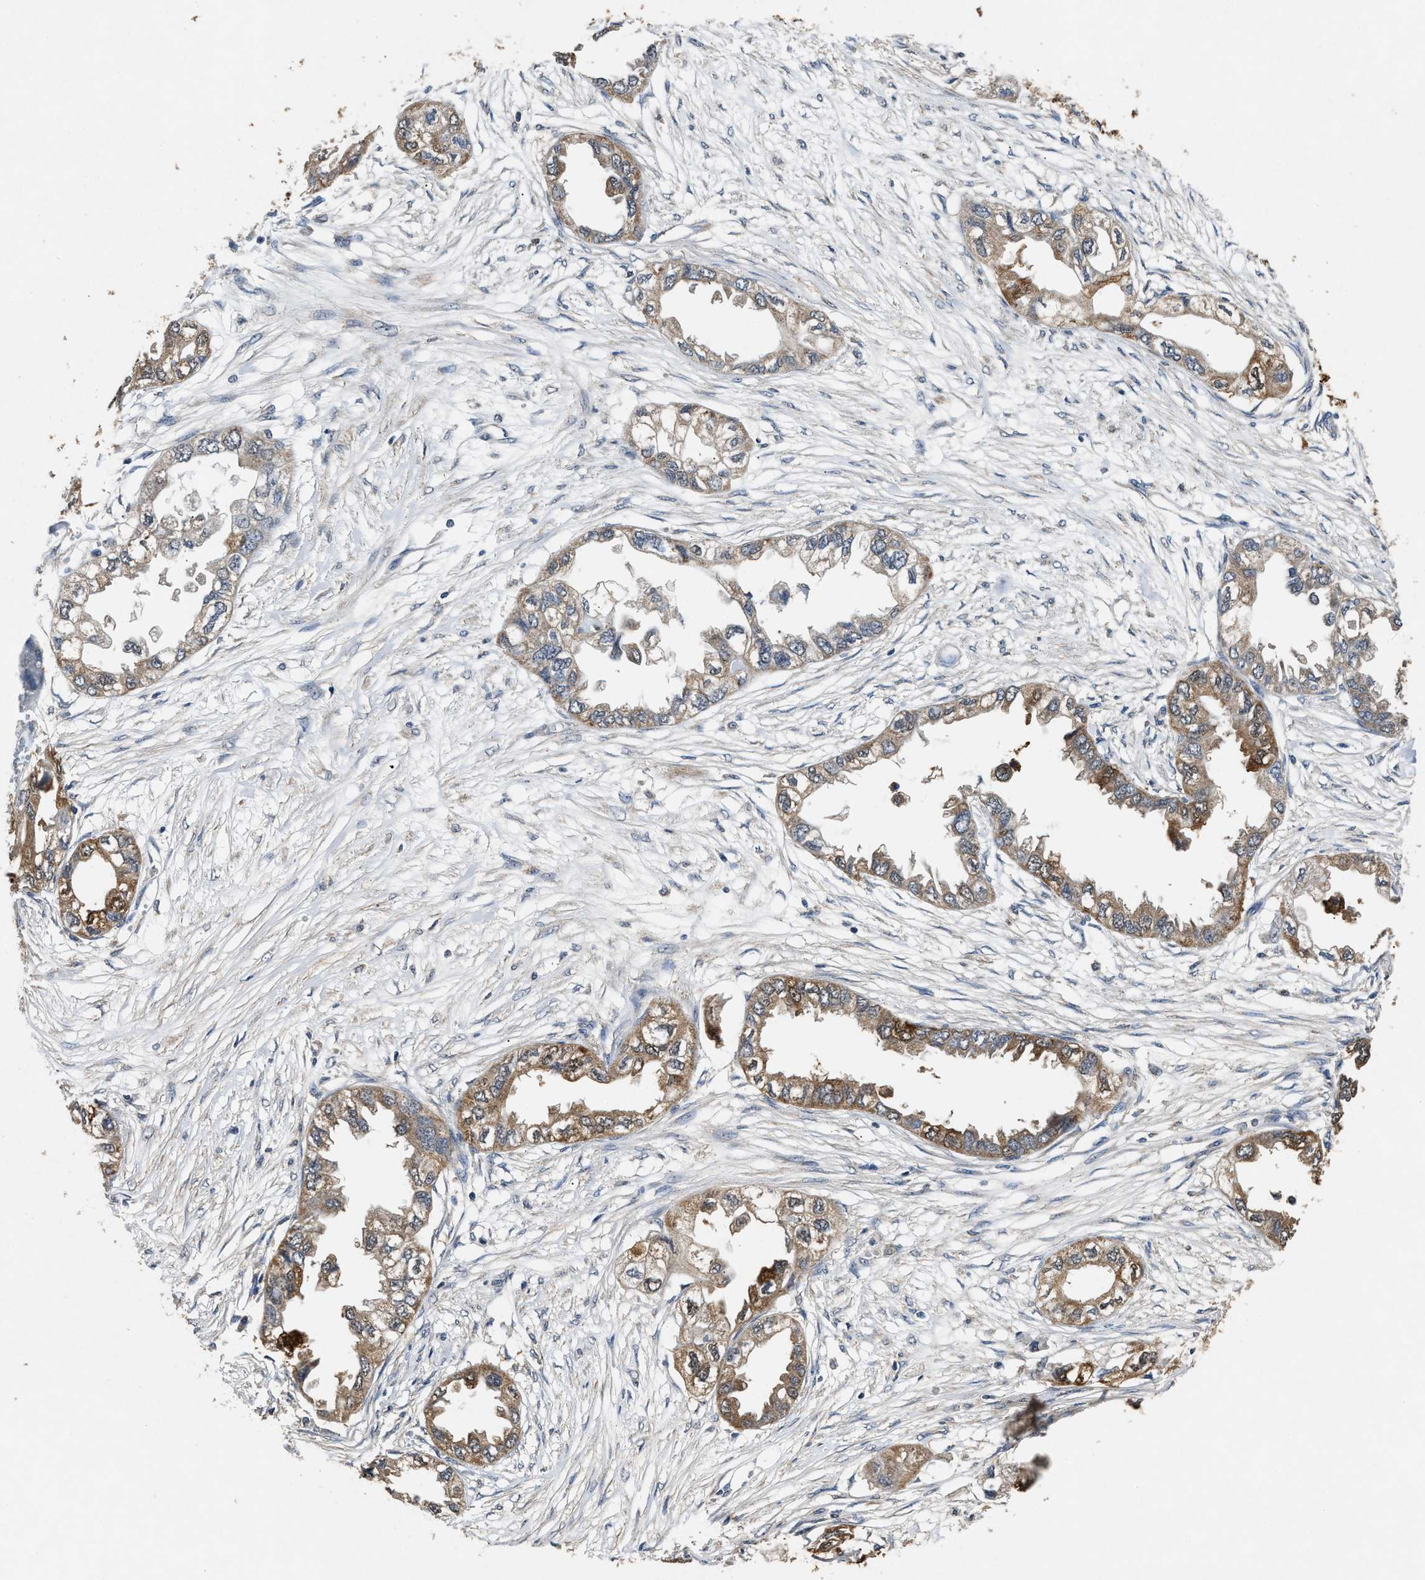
{"staining": {"intensity": "moderate", "quantity": "25%-75%", "location": "cytoplasmic/membranous"}, "tissue": "endometrial cancer", "cell_type": "Tumor cells", "image_type": "cancer", "snomed": [{"axis": "morphology", "description": "Adenocarcinoma, NOS"}, {"axis": "topography", "description": "Endometrium"}], "caption": "Endometrial cancer was stained to show a protein in brown. There is medium levels of moderate cytoplasmic/membranous staining in about 25%-75% of tumor cells. The staining was performed using DAB (3,3'-diaminobenzidine), with brown indicating positive protein expression. Nuclei are stained blue with hematoxylin.", "gene": "ACAT2", "patient": {"sex": "female", "age": 67}}